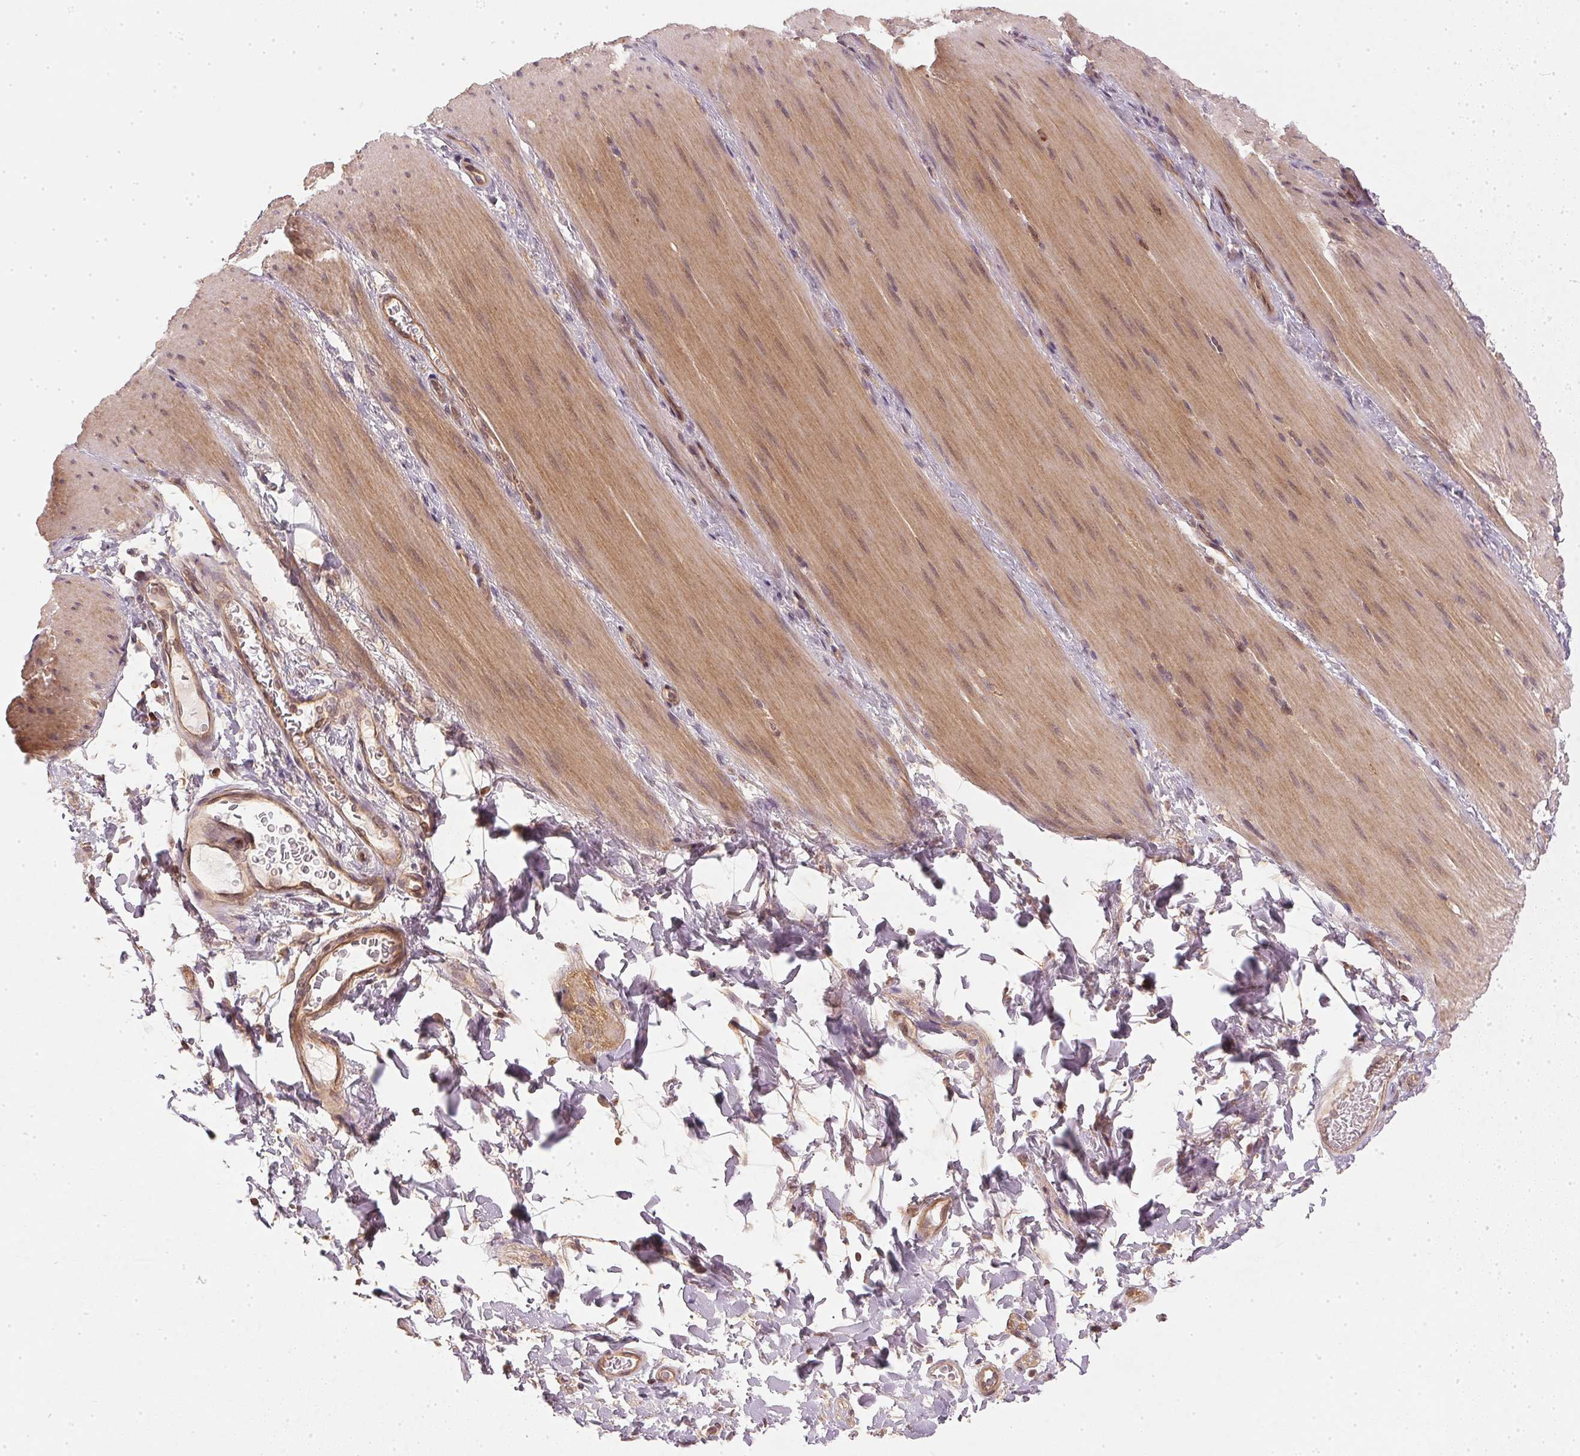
{"staining": {"intensity": "moderate", "quantity": ">75%", "location": "cytoplasmic/membranous"}, "tissue": "smooth muscle", "cell_type": "Smooth muscle cells", "image_type": "normal", "snomed": [{"axis": "morphology", "description": "Normal tissue, NOS"}, {"axis": "topography", "description": "Smooth muscle"}, {"axis": "topography", "description": "Colon"}], "caption": "Immunohistochemistry micrograph of unremarkable human smooth muscle stained for a protein (brown), which demonstrates medium levels of moderate cytoplasmic/membranous expression in approximately >75% of smooth muscle cells.", "gene": "NADK2", "patient": {"sex": "male", "age": 73}}